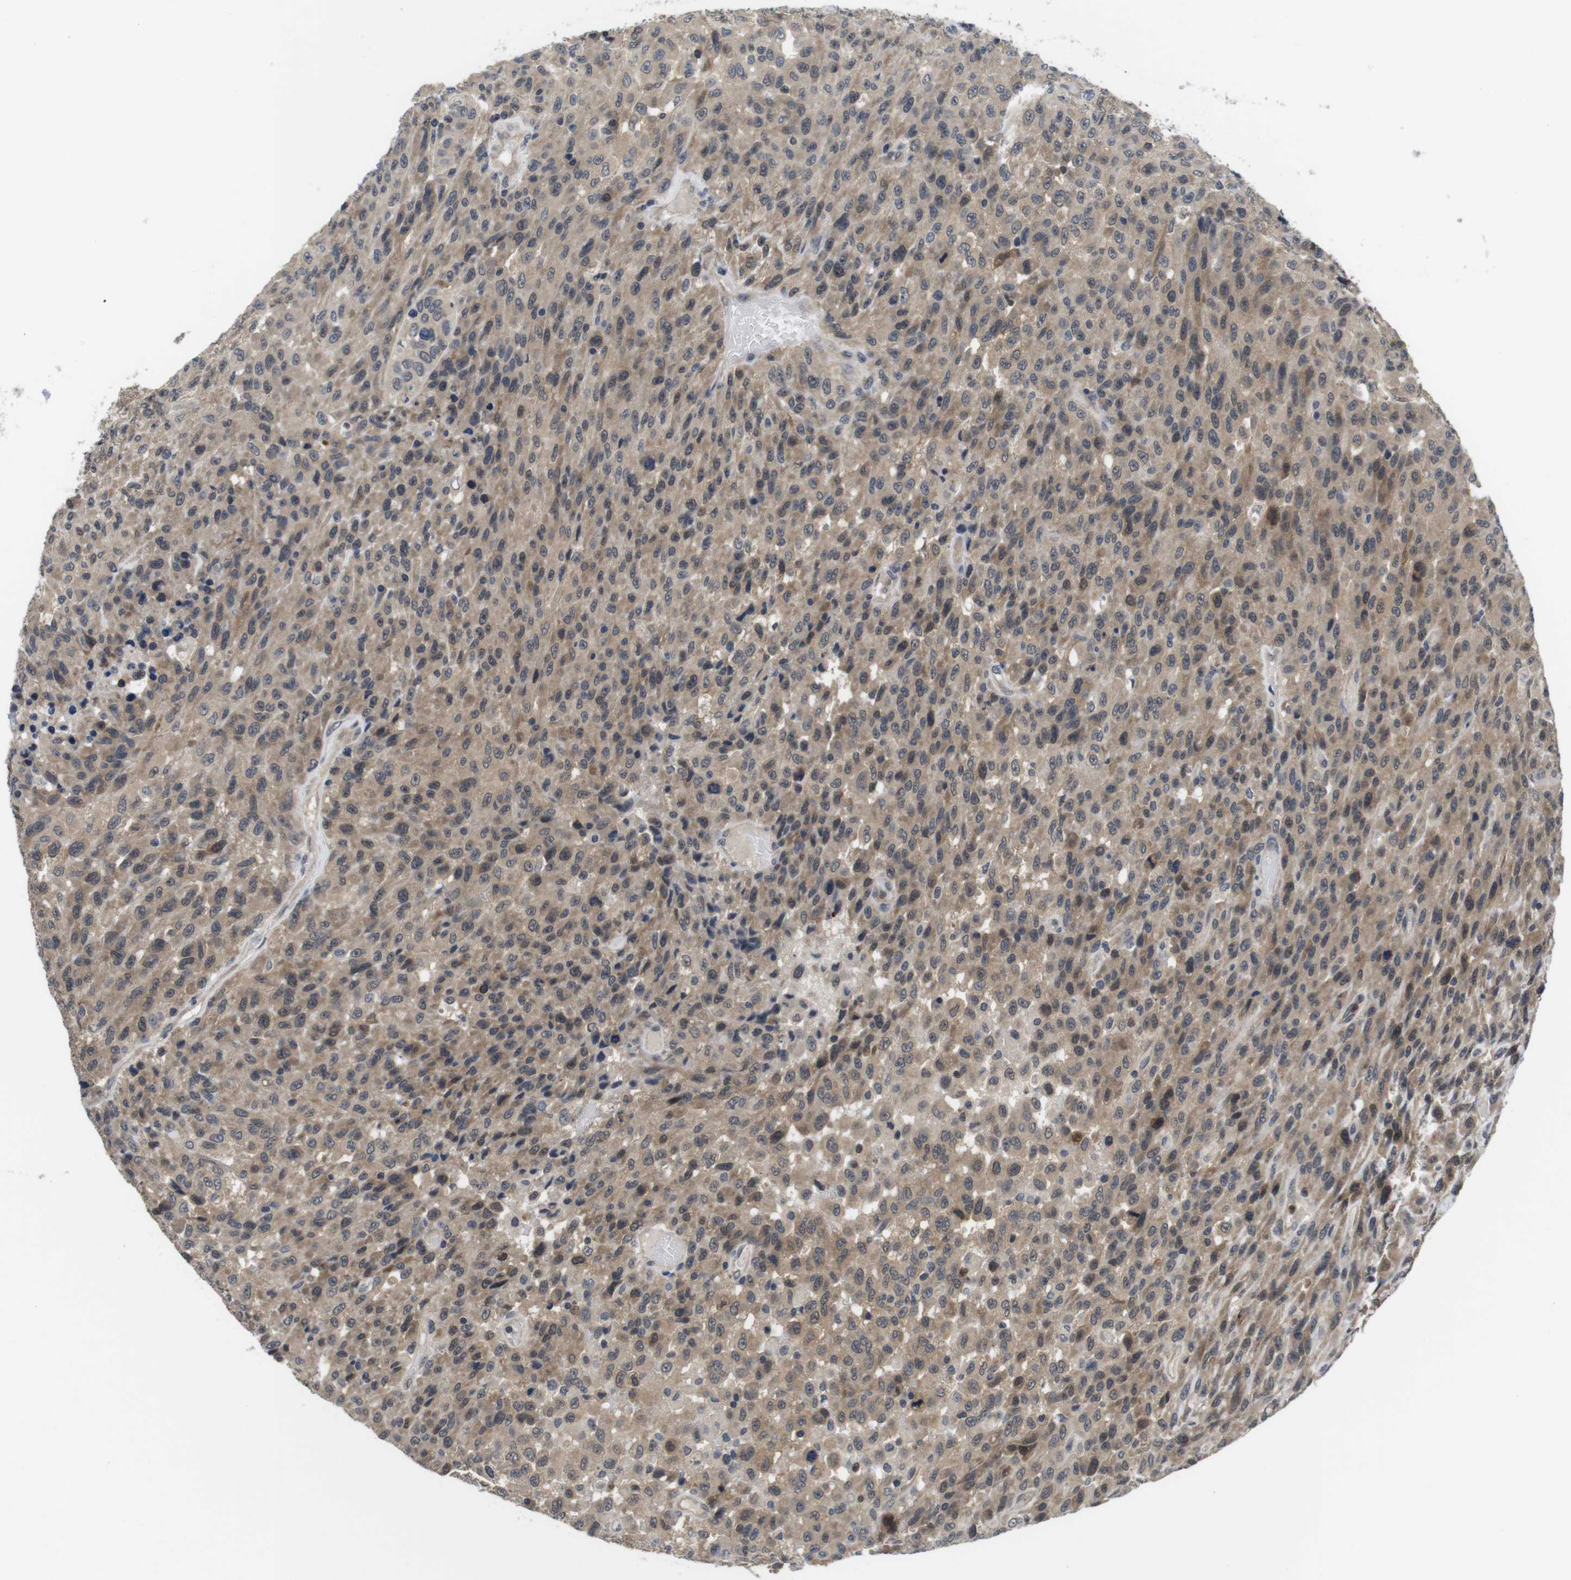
{"staining": {"intensity": "moderate", "quantity": "25%-75%", "location": "cytoplasmic/membranous,nuclear"}, "tissue": "urothelial cancer", "cell_type": "Tumor cells", "image_type": "cancer", "snomed": [{"axis": "morphology", "description": "Urothelial carcinoma, High grade"}, {"axis": "topography", "description": "Urinary bladder"}], "caption": "A brown stain shows moderate cytoplasmic/membranous and nuclear positivity of a protein in high-grade urothelial carcinoma tumor cells.", "gene": "FADD", "patient": {"sex": "male", "age": 66}}